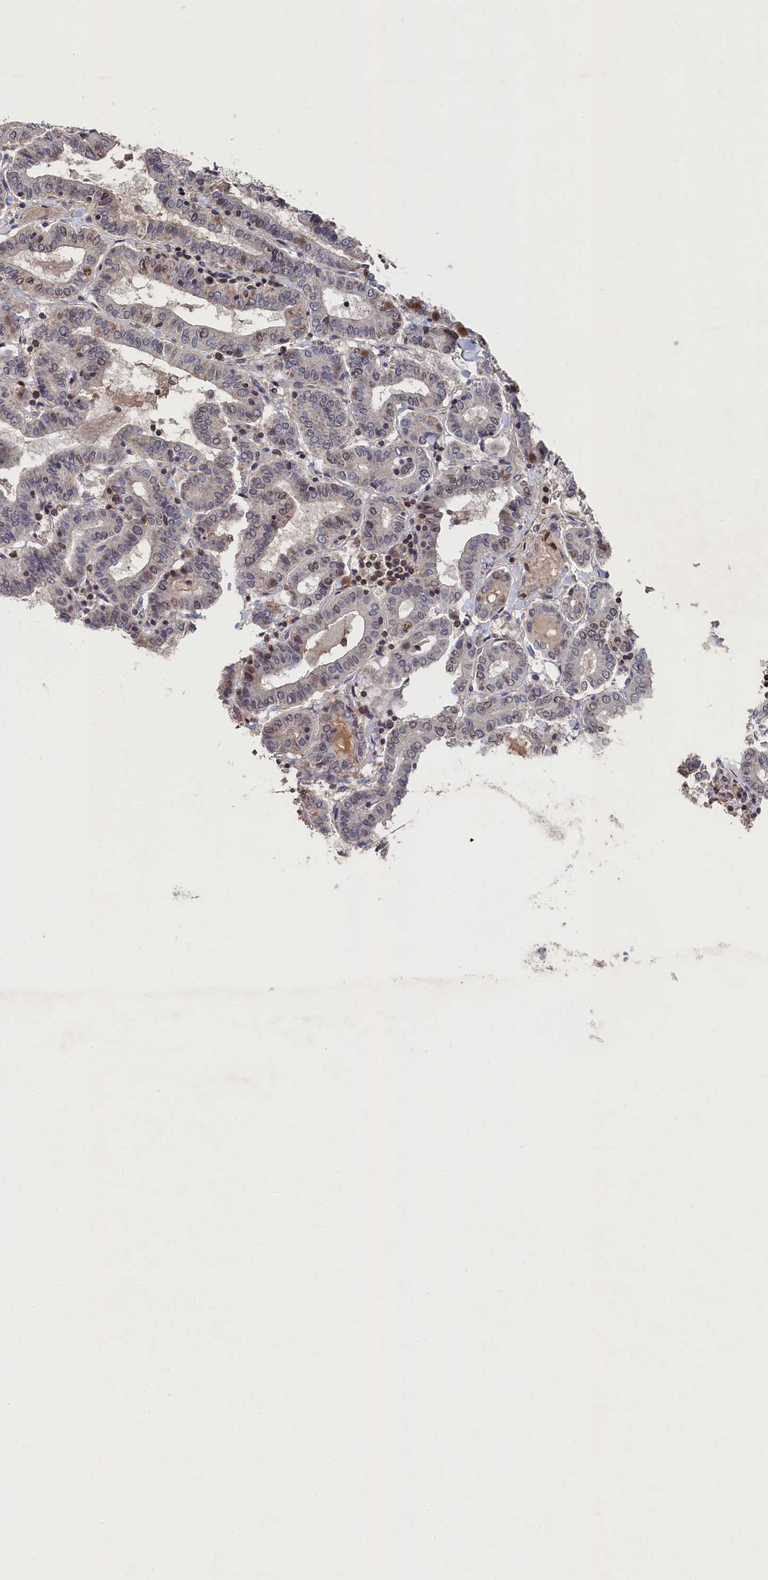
{"staining": {"intensity": "moderate", "quantity": "<25%", "location": "cytoplasmic/membranous,nuclear"}, "tissue": "thyroid cancer", "cell_type": "Tumor cells", "image_type": "cancer", "snomed": [{"axis": "morphology", "description": "Papillary adenocarcinoma, NOS"}, {"axis": "topography", "description": "Thyroid gland"}], "caption": "Immunohistochemical staining of thyroid cancer reveals low levels of moderate cytoplasmic/membranous and nuclear protein staining in approximately <25% of tumor cells.", "gene": "ANKEF1", "patient": {"sex": "female", "age": 72}}